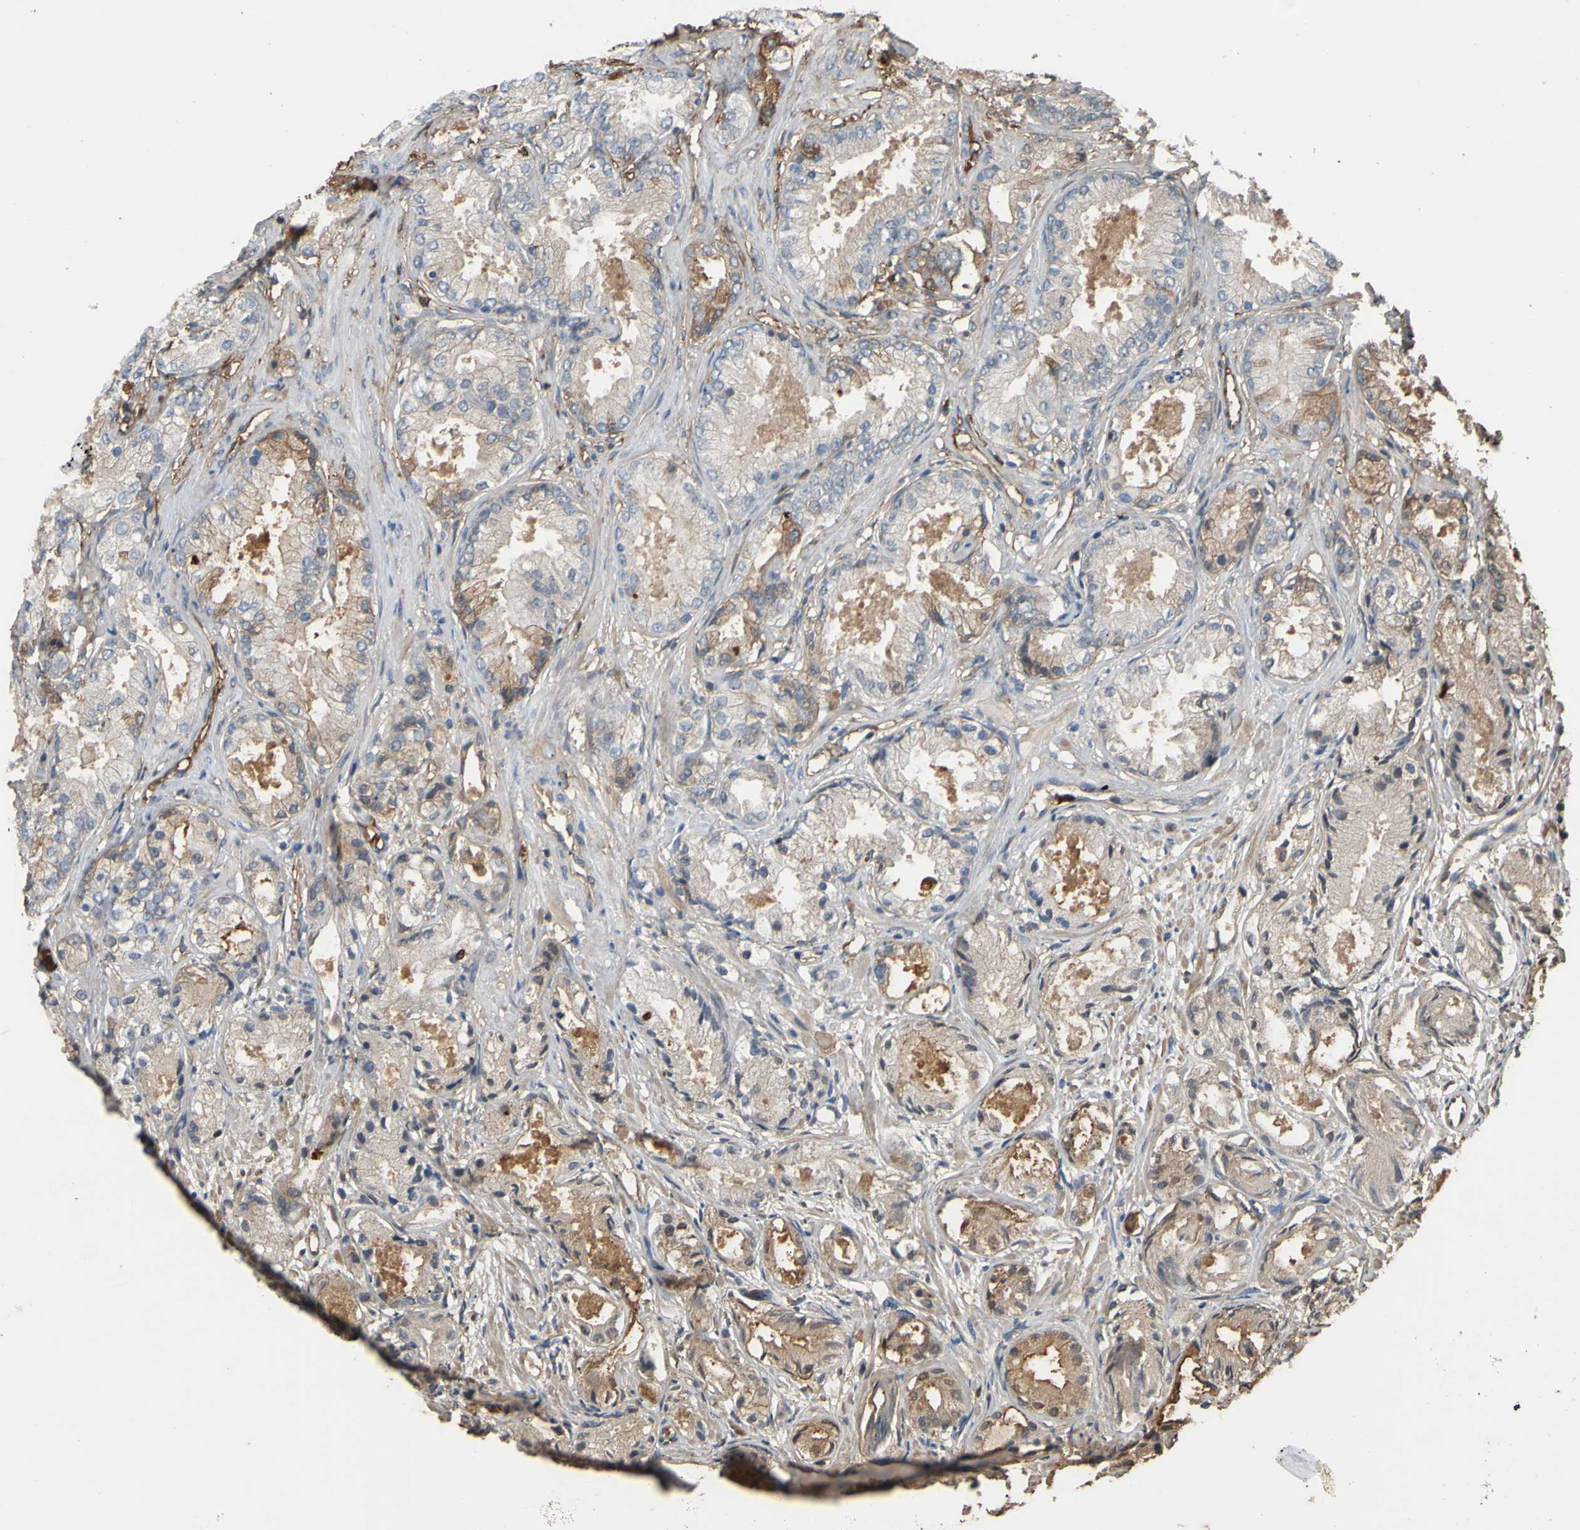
{"staining": {"intensity": "weak", "quantity": "25%-75%", "location": "cytoplasmic/membranous"}, "tissue": "prostate cancer", "cell_type": "Tumor cells", "image_type": "cancer", "snomed": [{"axis": "morphology", "description": "Adenocarcinoma, Low grade"}, {"axis": "topography", "description": "Prostate"}], "caption": "Protein analysis of low-grade adenocarcinoma (prostate) tissue displays weak cytoplasmic/membranous positivity in approximately 25%-75% of tumor cells.", "gene": "PTGDS", "patient": {"sex": "male", "age": 72}}